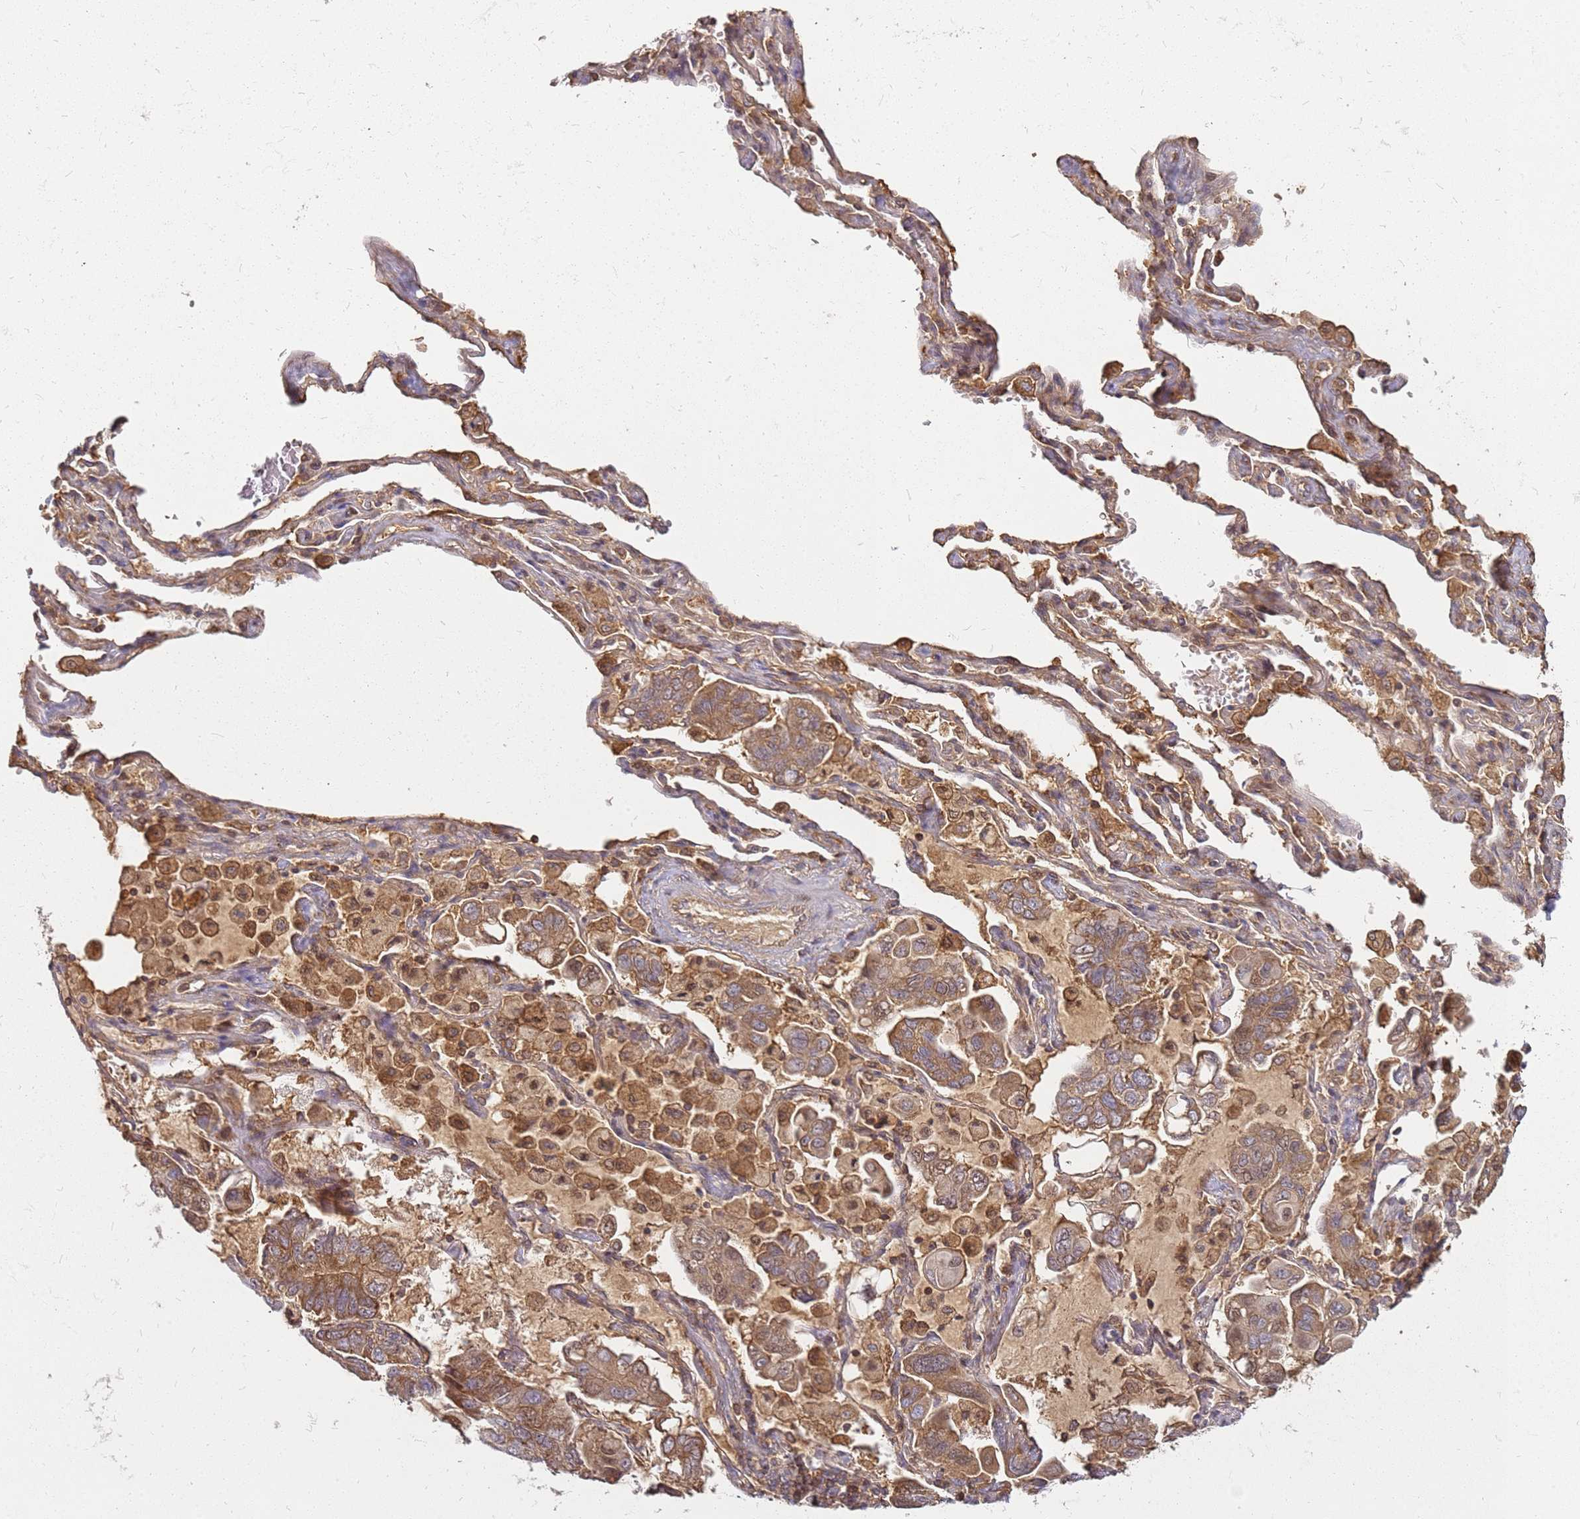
{"staining": {"intensity": "moderate", "quantity": ">75%", "location": "cytoplasmic/membranous"}, "tissue": "lung cancer", "cell_type": "Tumor cells", "image_type": "cancer", "snomed": [{"axis": "morphology", "description": "Adenocarcinoma, NOS"}, {"axis": "topography", "description": "Lung"}], "caption": "Immunohistochemical staining of human lung adenocarcinoma reveals moderate cytoplasmic/membranous protein expression in approximately >75% of tumor cells. (DAB (3,3'-diaminobenzidine) = brown stain, brightfield microscopy at high magnification).", "gene": "CCDC159", "patient": {"sex": "male", "age": 64}}